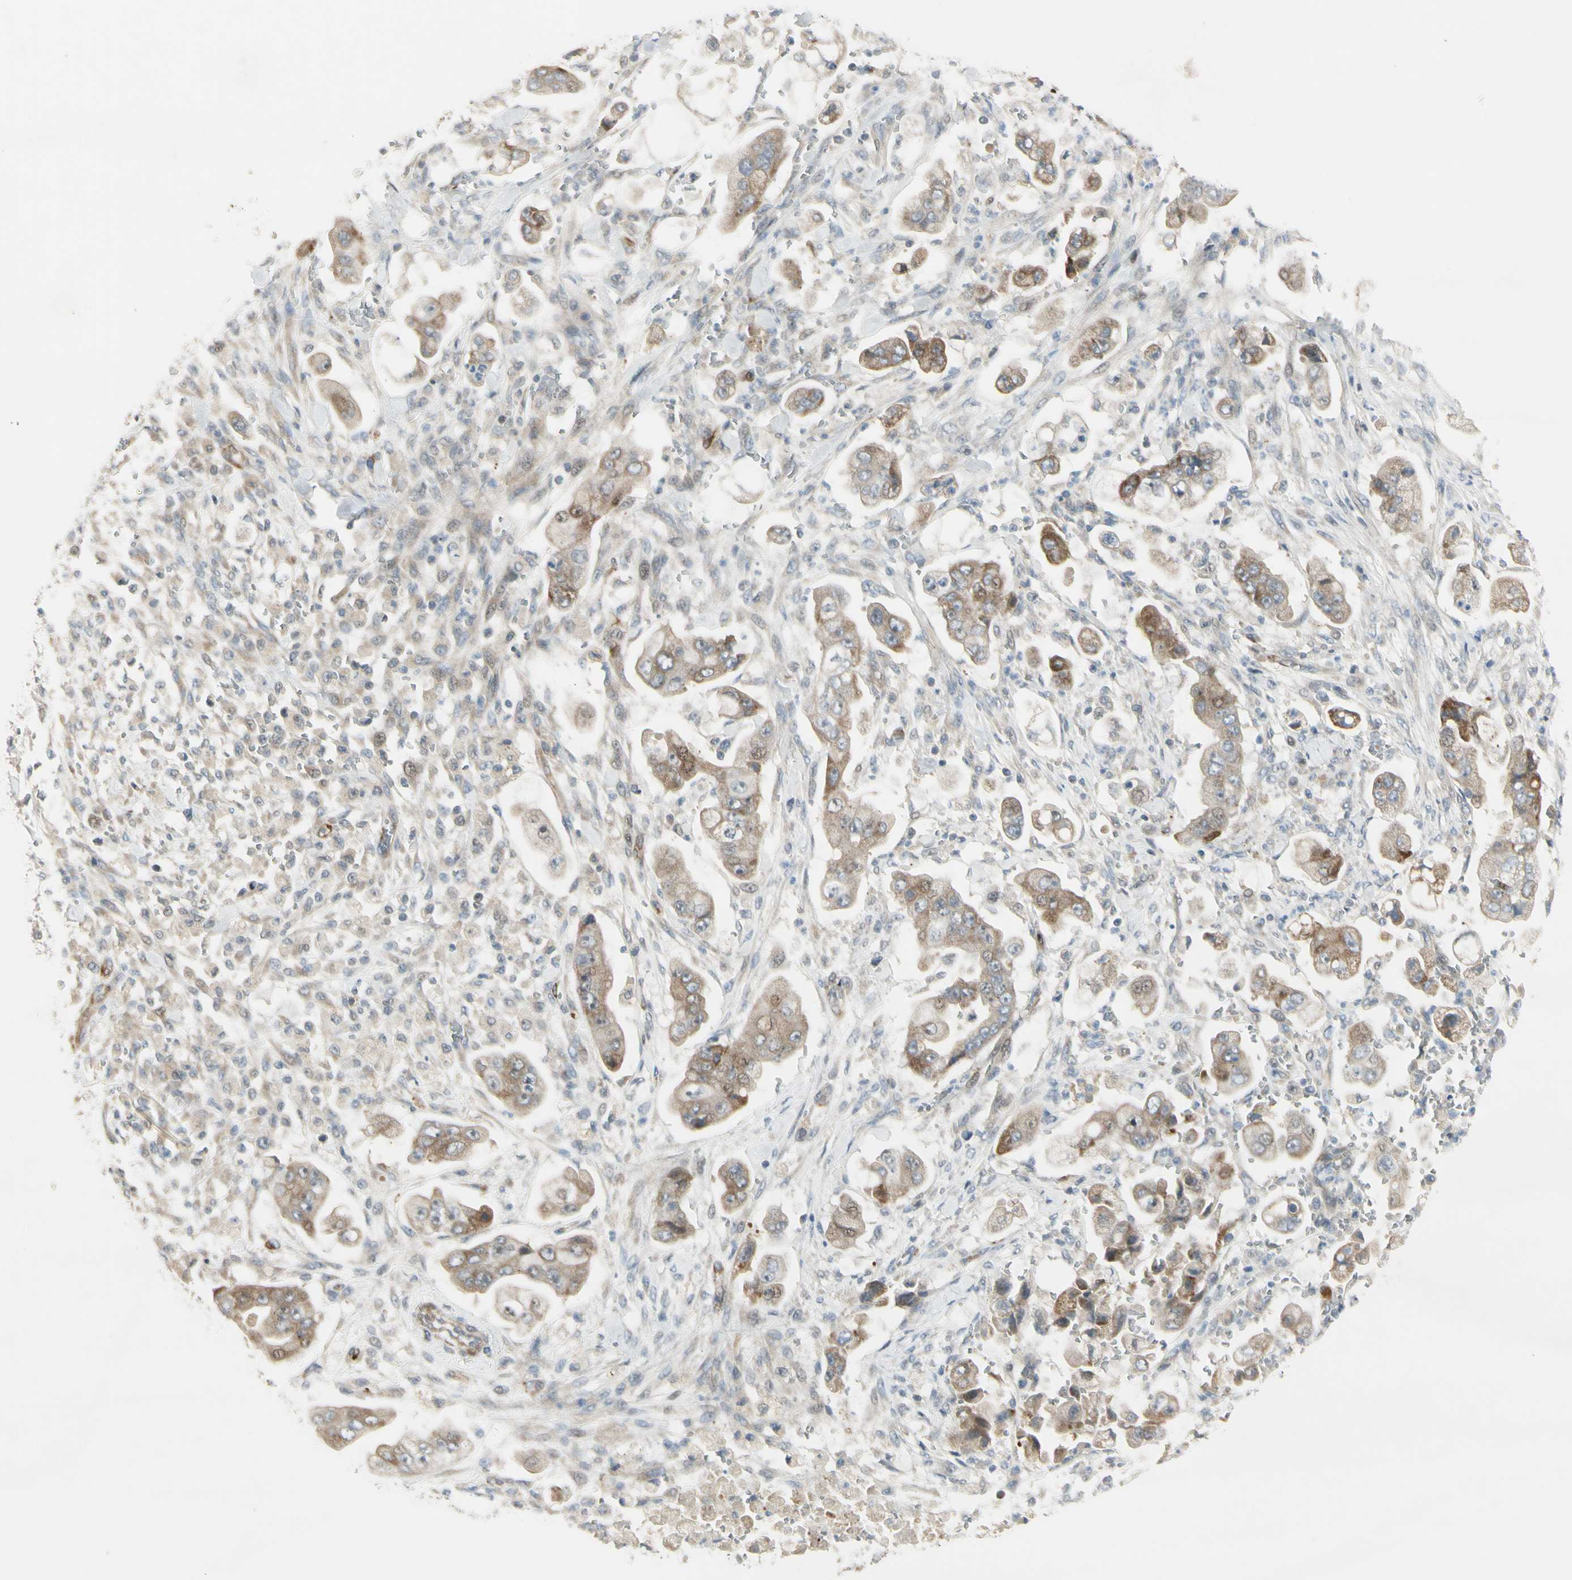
{"staining": {"intensity": "moderate", "quantity": ">75%", "location": "cytoplasmic/membranous"}, "tissue": "stomach cancer", "cell_type": "Tumor cells", "image_type": "cancer", "snomed": [{"axis": "morphology", "description": "Adenocarcinoma, NOS"}, {"axis": "topography", "description": "Stomach"}], "caption": "A brown stain labels moderate cytoplasmic/membranous staining of a protein in adenocarcinoma (stomach) tumor cells.", "gene": "NDFIP1", "patient": {"sex": "male", "age": 62}}